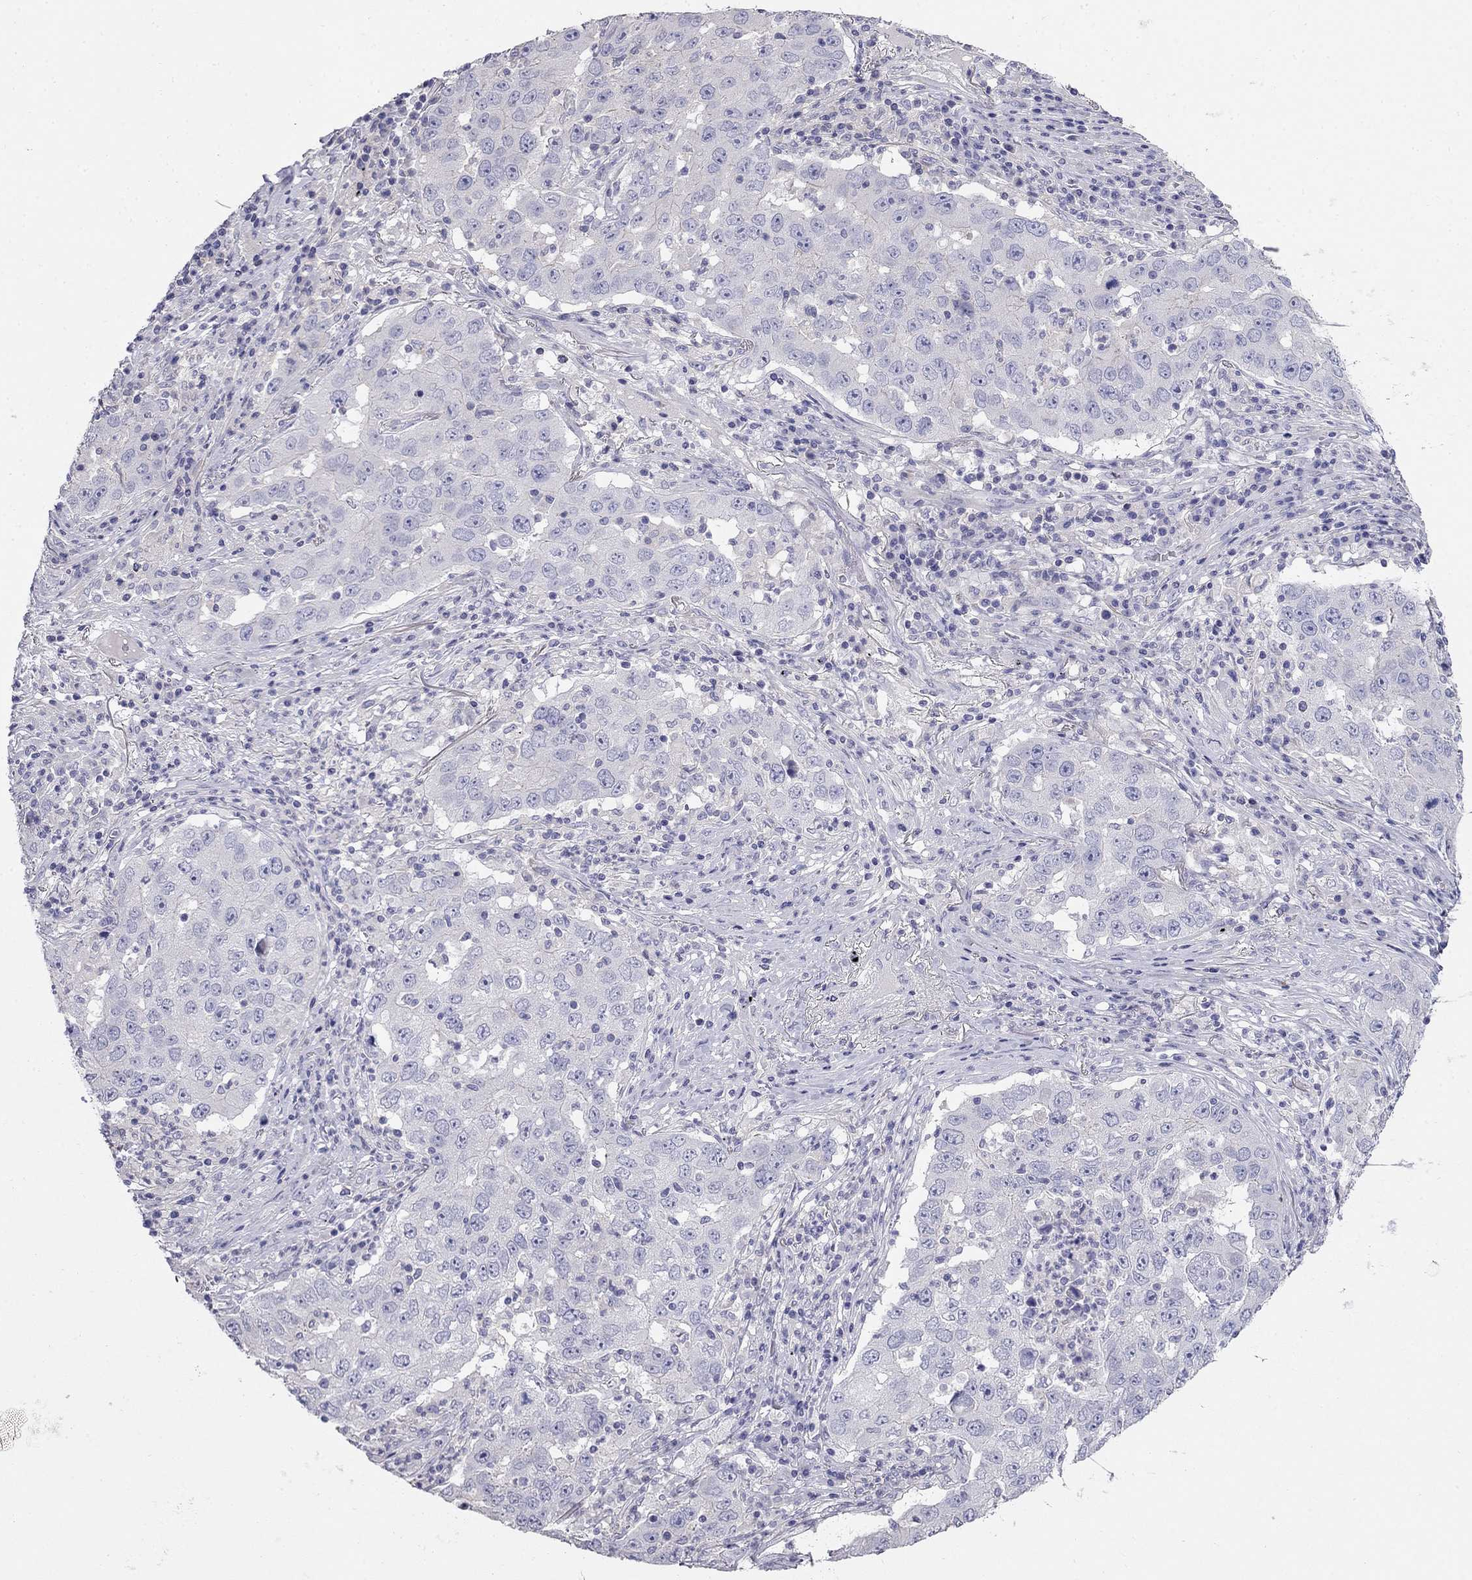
{"staining": {"intensity": "negative", "quantity": "none", "location": "none"}, "tissue": "lung cancer", "cell_type": "Tumor cells", "image_type": "cancer", "snomed": [{"axis": "morphology", "description": "Adenocarcinoma, NOS"}, {"axis": "topography", "description": "Lung"}], "caption": "Lung cancer (adenocarcinoma) was stained to show a protein in brown. There is no significant staining in tumor cells.", "gene": "LY6H", "patient": {"sex": "male", "age": 73}}